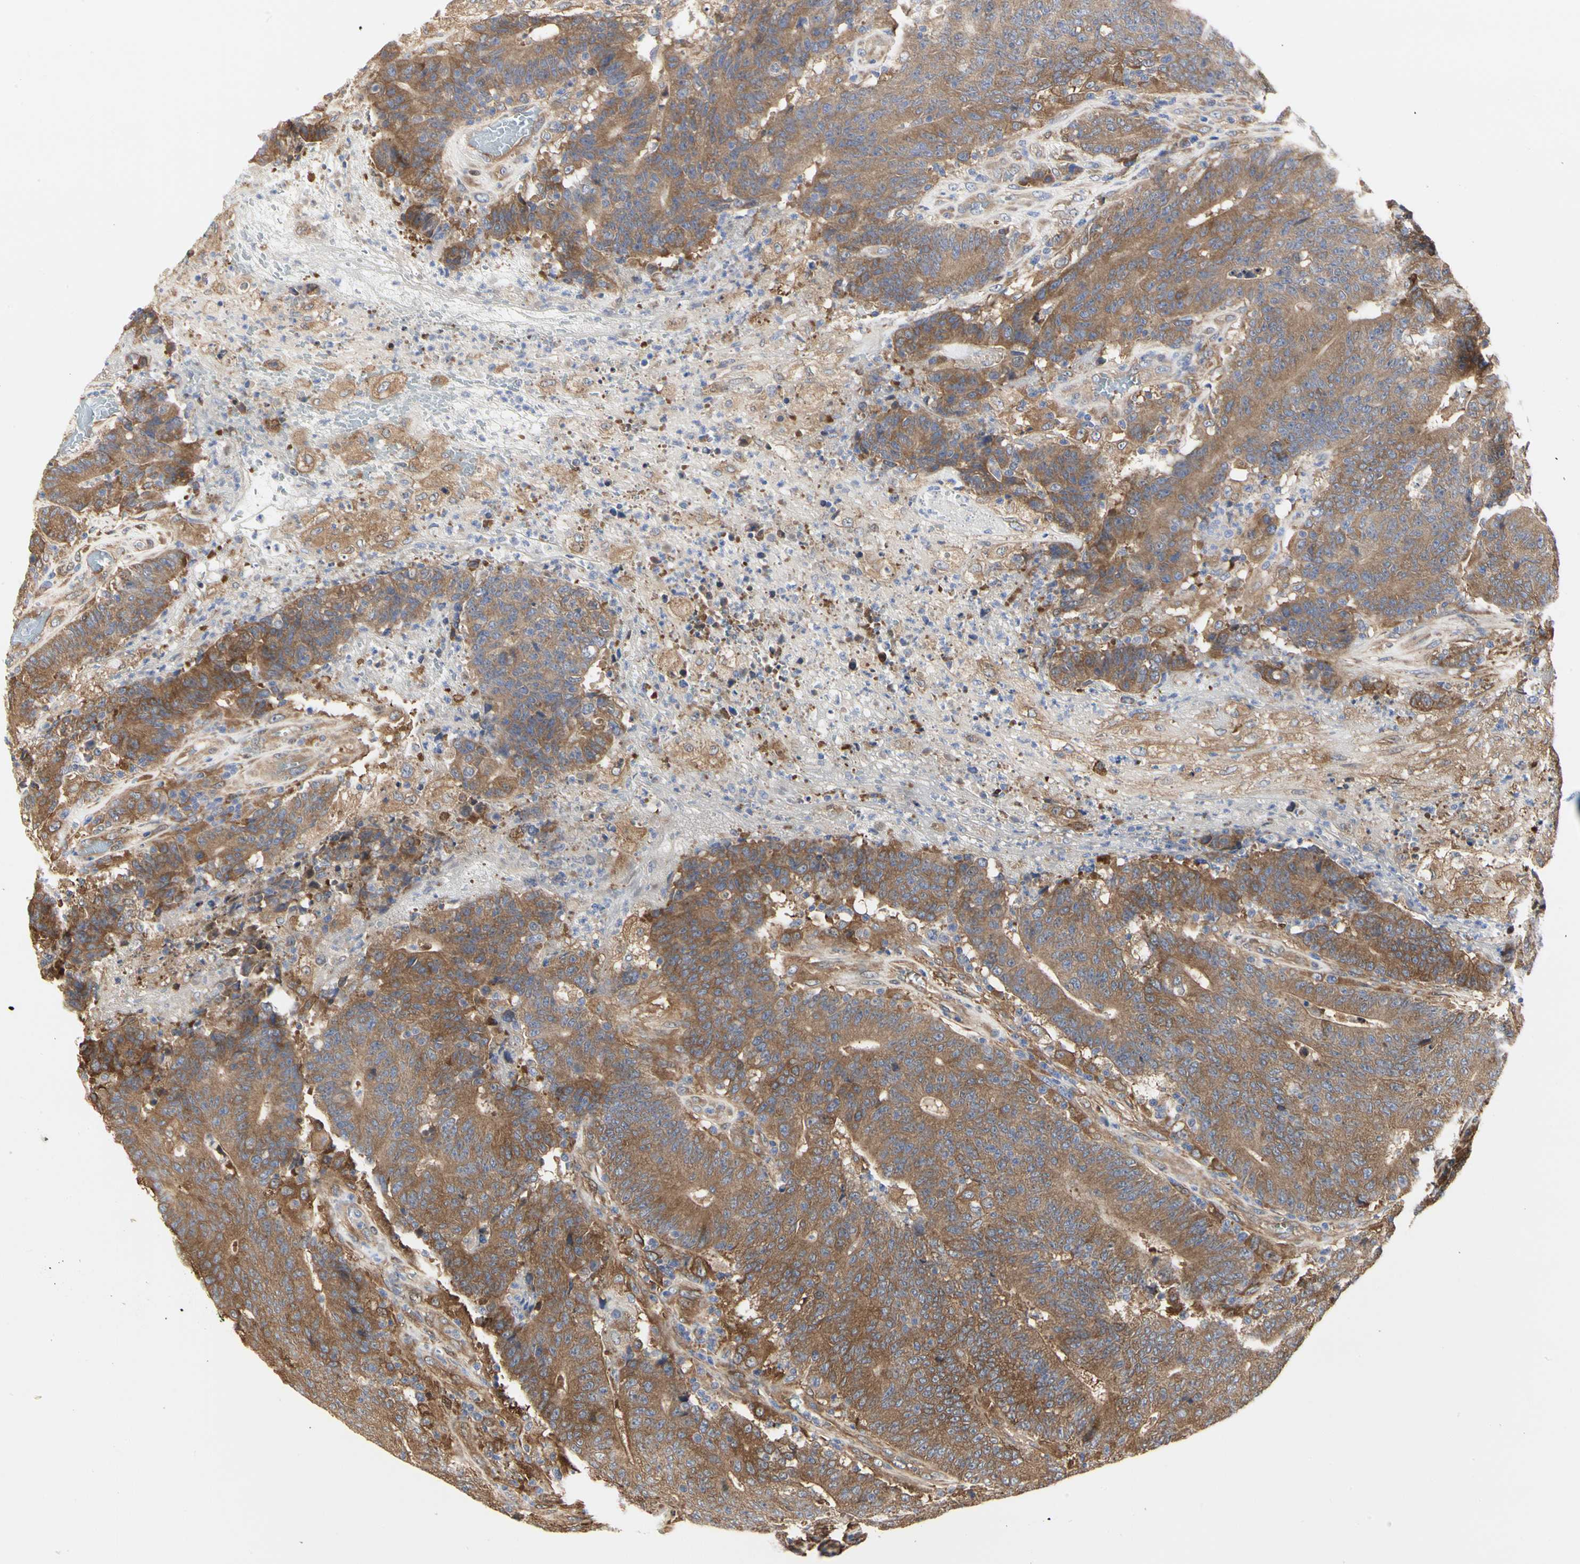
{"staining": {"intensity": "moderate", "quantity": ">75%", "location": "cytoplasmic/membranous"}, "tissue": "colorectal cancer", "cell_type": "Tumor cells", "image_type": "cancer", "snomed": [{"axis": "morphology", "description": "Normal tissue, NOS"}, {"axis": "morphology", "description": "Adenocarcinoma, NOS"}, {"axis": "topography", "description": "Colon"}], "caption": "Protein expression analysis of human colorectal adenocarcinoma reveals moderate cytoplasmic/membranous positivity in about >75% of tumor cells.", "gene": "C3orf52", "patient": {"sex": "female", "age": 75}}